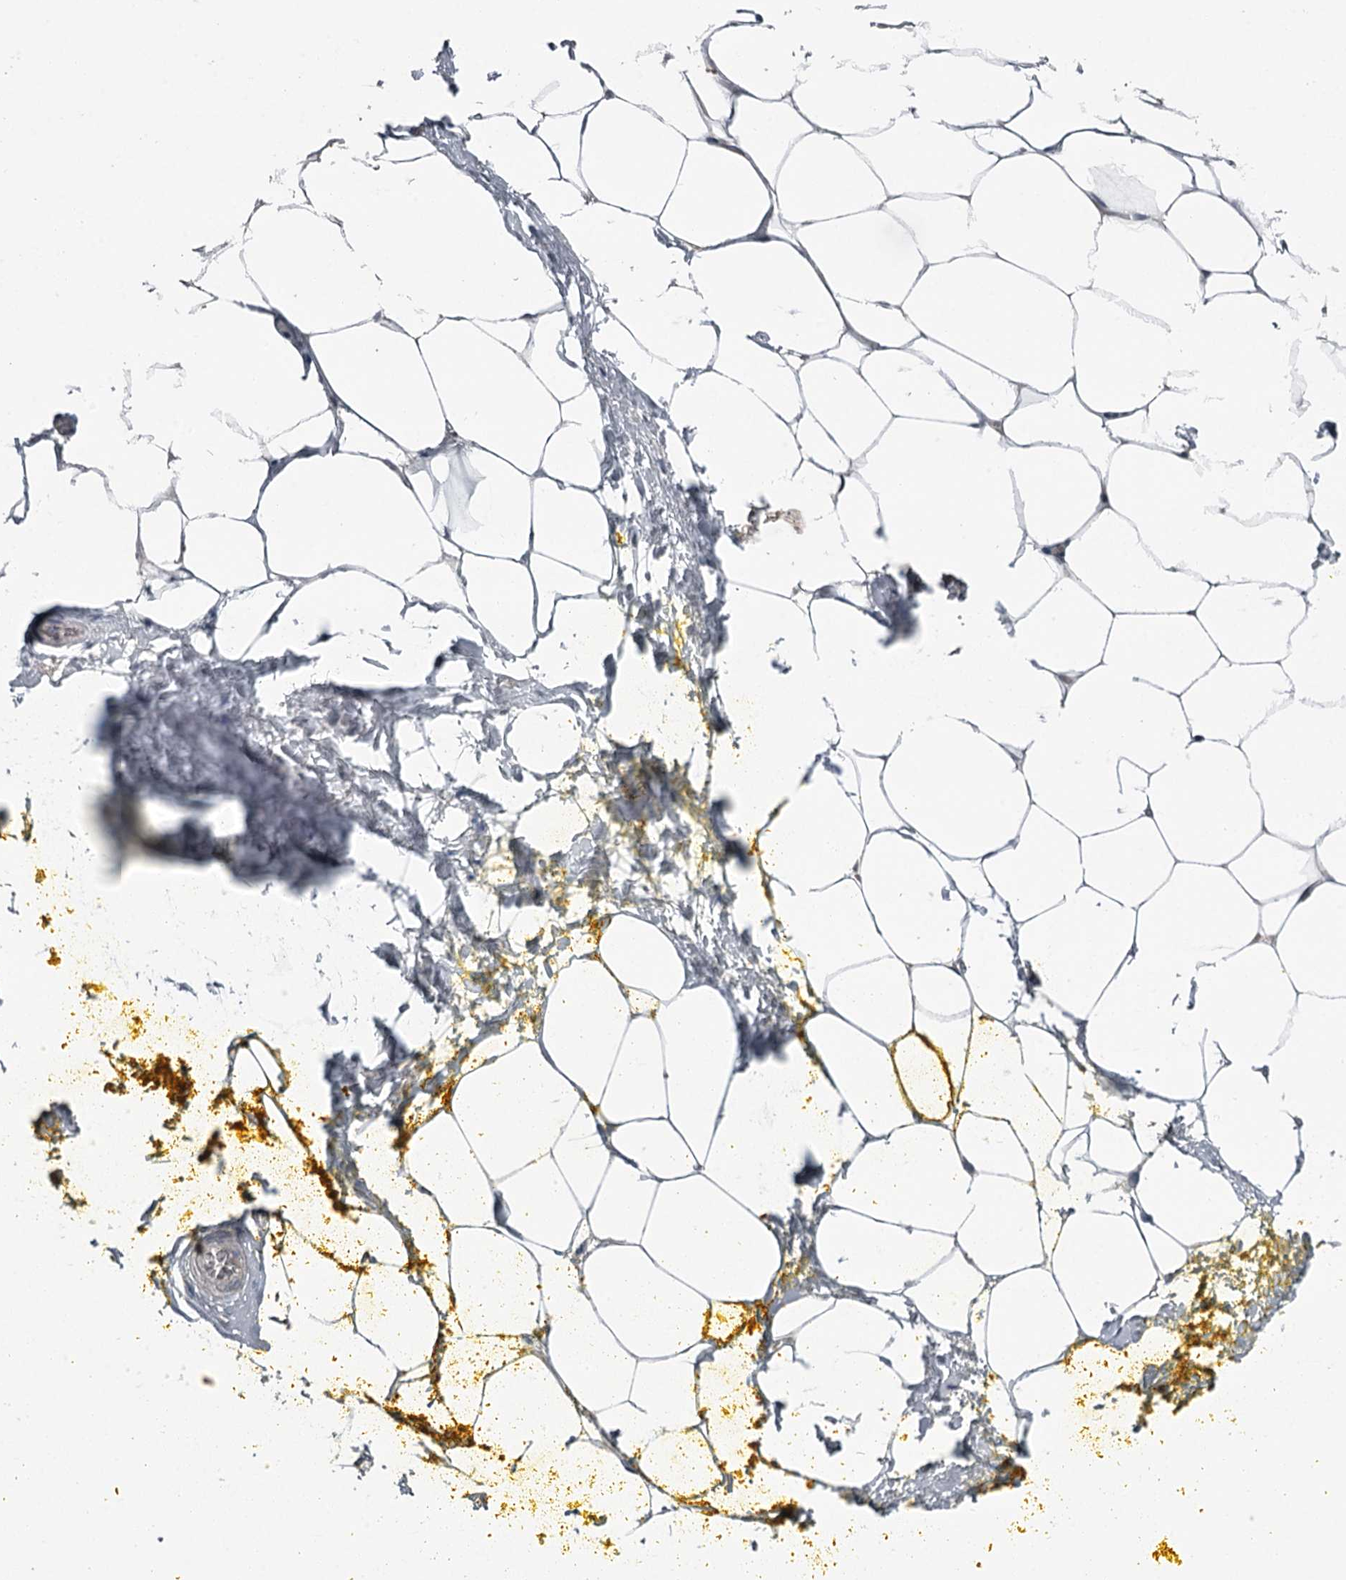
{"staining": {"intensity": "negative", "quantity": "none", "location": "none"}, "tissue": "adipose tissue", "cell_type": "Adipocytes", "image_type": "normal", "snomed": [{"axis": "morphology", "description": "Normal tissue, NOS"}, {"axis": "morphology", "description": "Adenocarcinoma, Low grade"}, {"axis": "topography", "description": "Prostate"}, {"axis": "topography", "description": "Peripheral nerve tissue"}], "caption": "Protein analysis of unremarkable adipose tissue demonstrates no significant positivity in adipocytes. Nuclei are stained in blue.", "gene": "EXOSC1", "patient": {"sex": "male", "age": 63}}